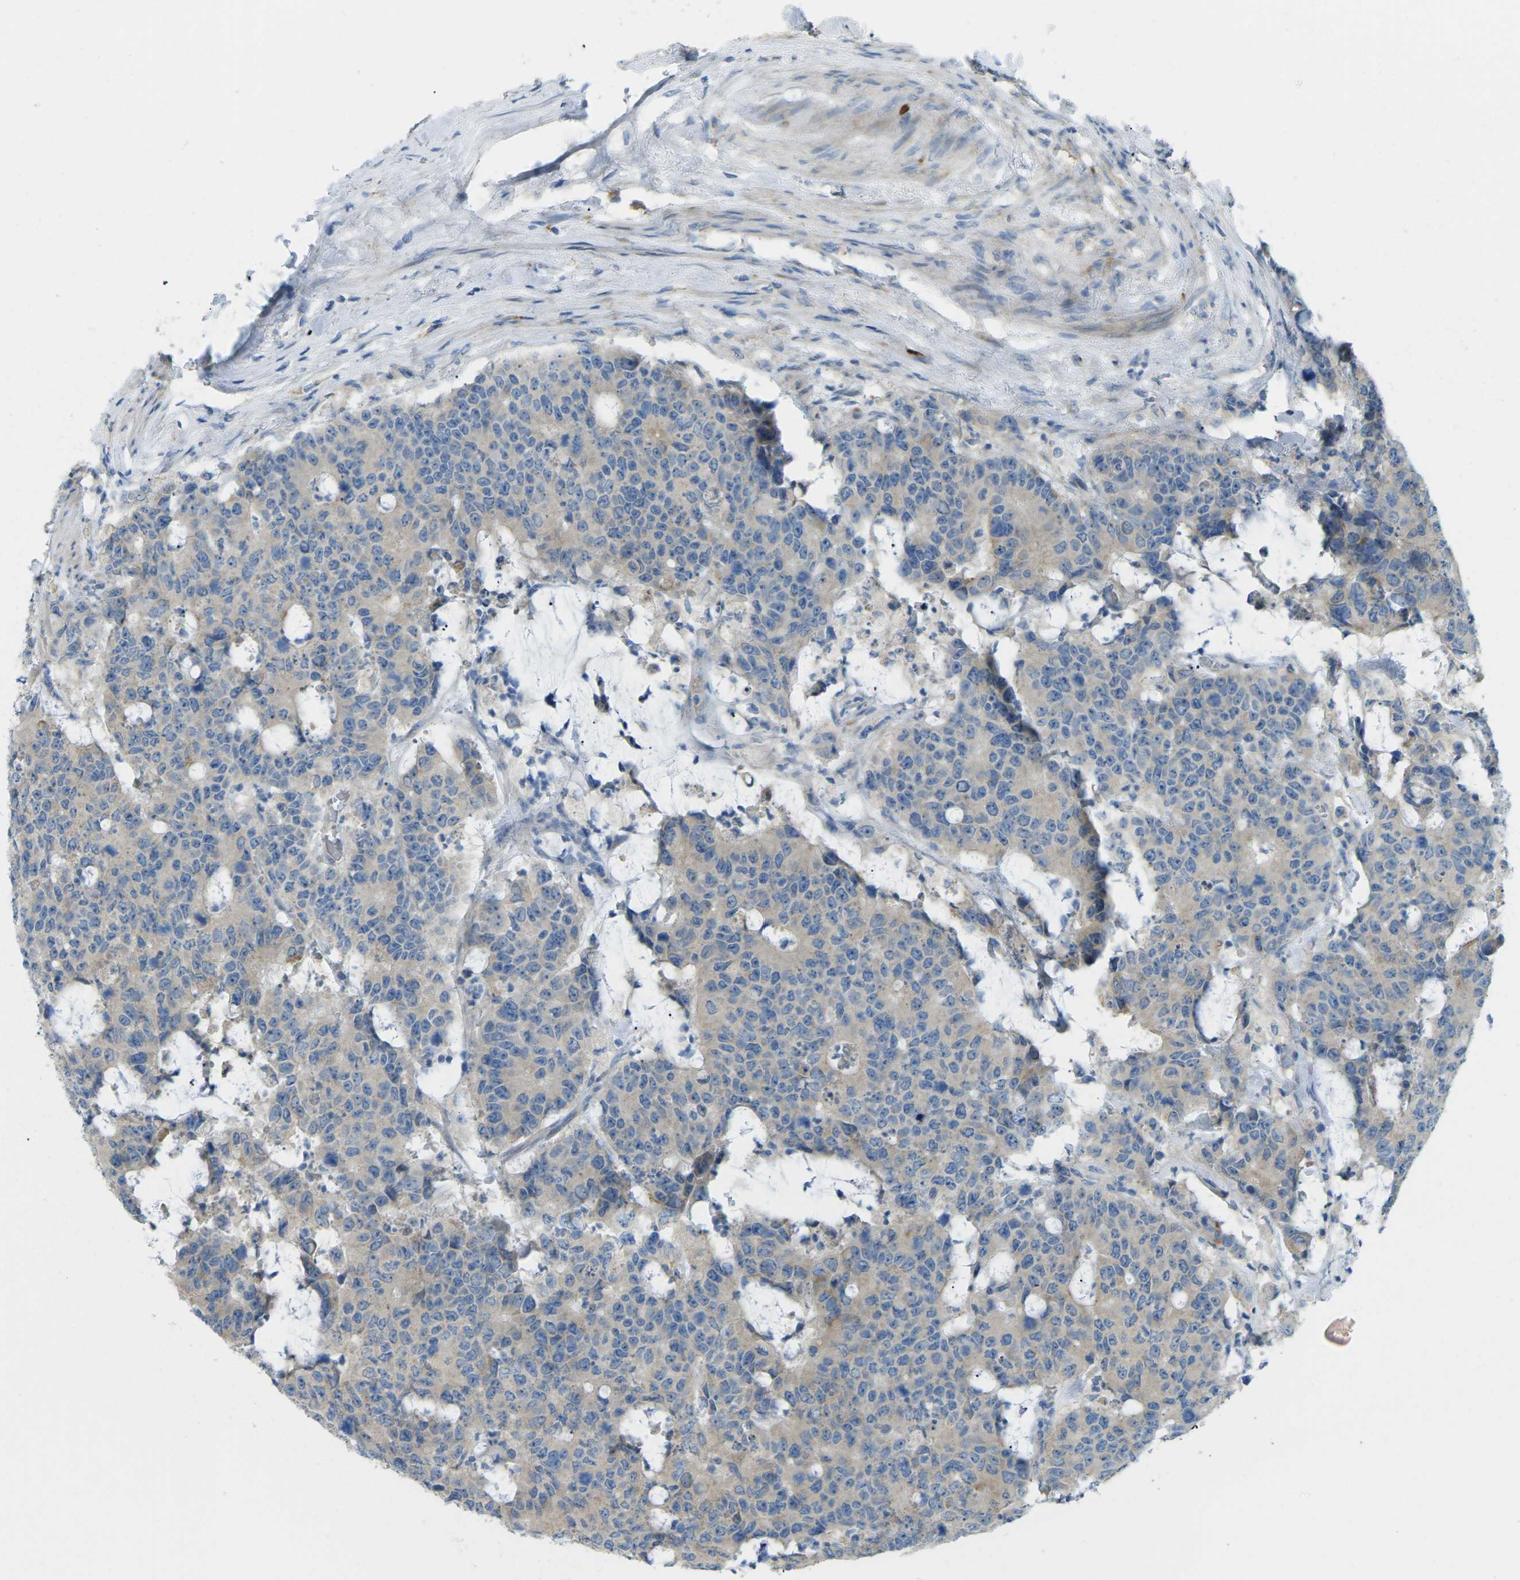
{"staining": {"intensity": "weak", "quantity": ">75%", "location": "cytoplasmic/membranous"}, "tissue": "colorectal cancer", "cell_type": "Tumor cells", "image_type": "cancer", "snomed": [{"axis": "morphology", "description": "Adenocarcinoma, NOS"}, {"axis": "topography", "description": "Colon"}], "caption": "High-magnification brightfield microscopy of colorectal cancer (adenocarcinoma) stained with DAB (3,3'-diaminobenzidine) (brown) and counterstained with hematoxylin (blue). tumor cells exhibit weak cytoplasmic/membranous expression is seen in about>75% of cells.", "gene": "MYLK4", "patient": {"sex": "female", "age": 86}}